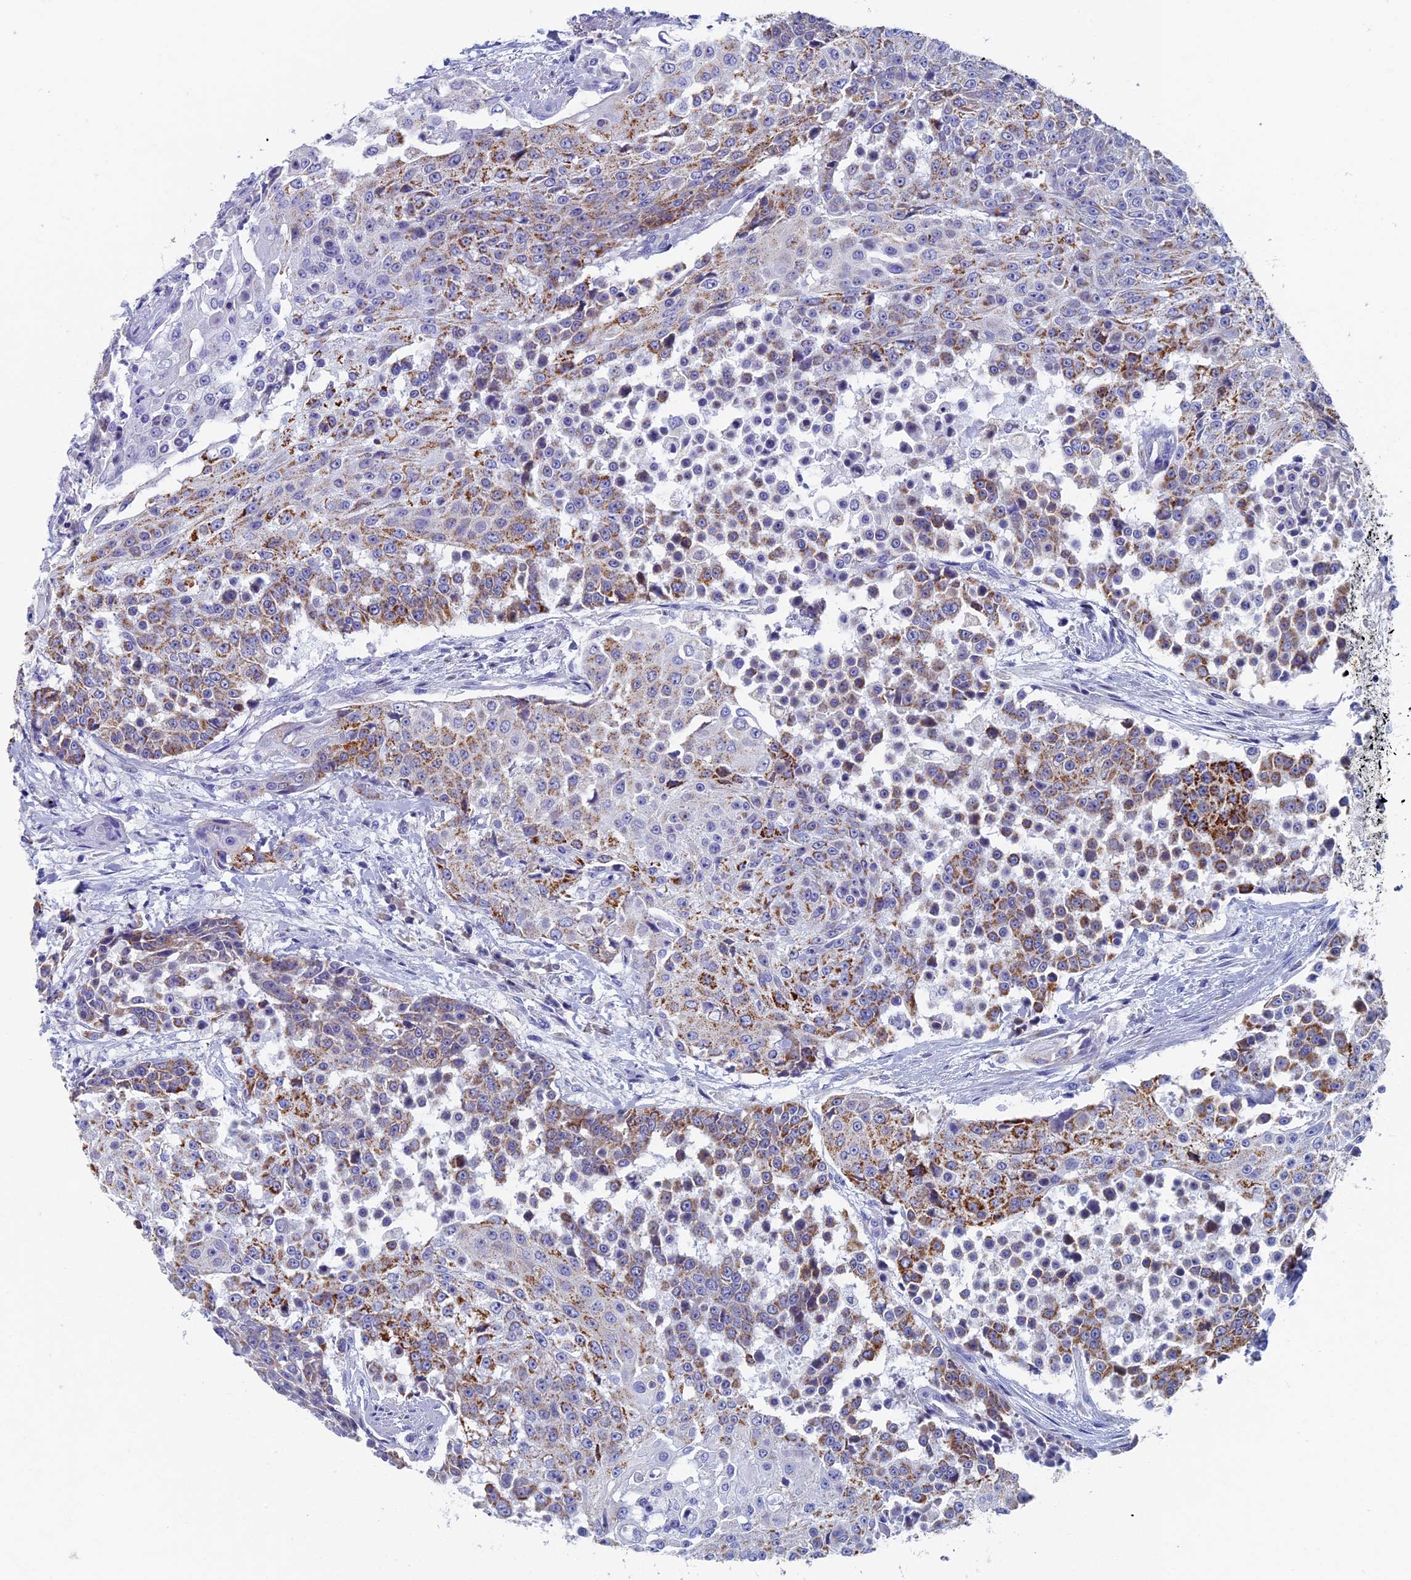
{"staining": {"intensity": "moderate", "quantity": "25%-75%", "location": "cytoplasmic/membranous"}, "tissue": "urothelial cancer", "cell_type": "Tumor cells", "image_type": "cancer", "snomed": [{"axis": "morphology", "description": "Urothelial carcinoma, High grade"}, {"axis": "topography", "description": "Urinary bladder"}], "caption": "DAB immunohistochemical staining of urothelial cancer displays moderate cytoplasmic/membranous protein expression in approximately 25%-75% of tumor cells.", "gene": "OAT", "patient": {"sex": "female", "age": 63}}